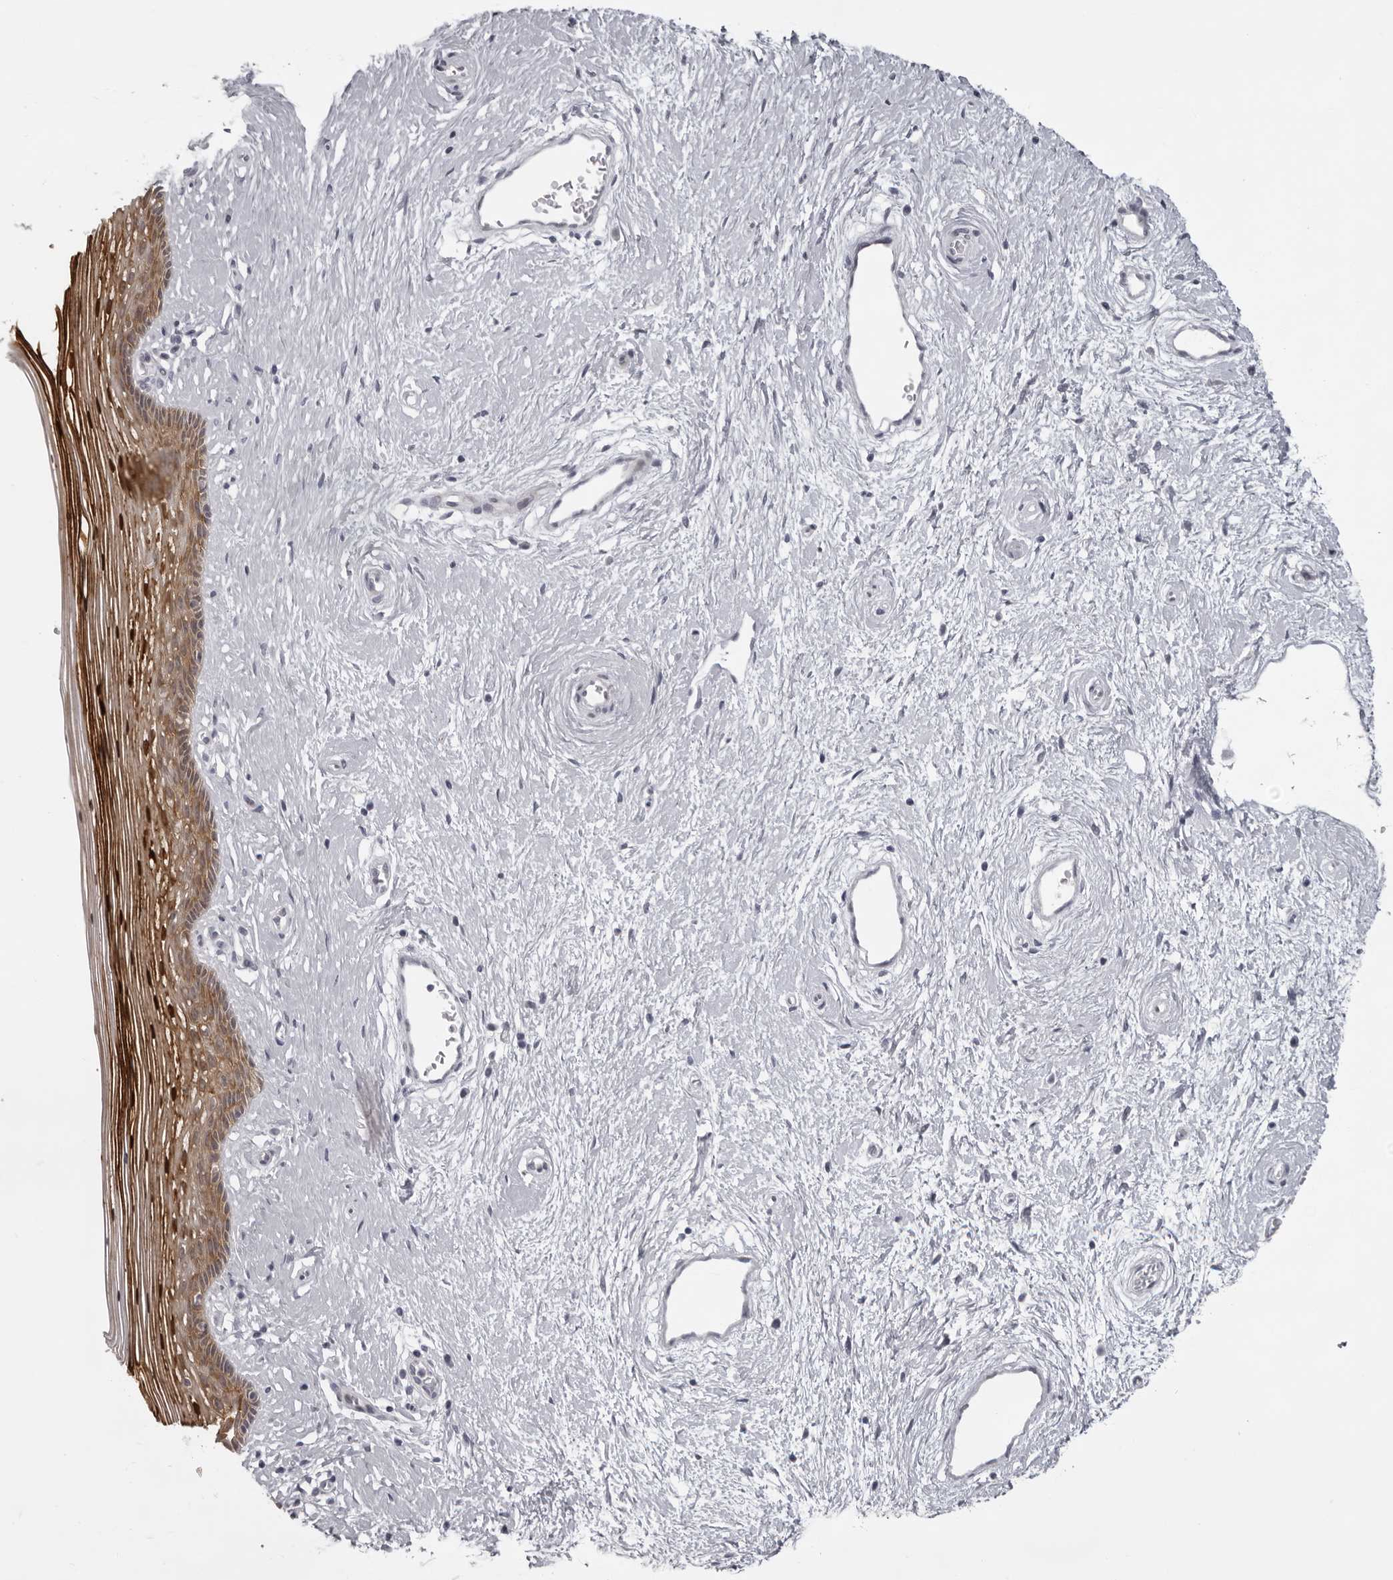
{"staining": {"intensity": "strong", "quantity": ">75%", "location": "cytoplasmic/membranous,nuclear"}, "tissue": "vagina", "cell_type": "Squamous epithelial cells", "image_type": "normal", "snomed": [{"axis": "morphology", "description": "Normal tissue, NOS"}, {"axis": "topography", "description": "Vagina"}], "caption": "A brown stain labels strong cytoplasmic/membranous,nuclear positivity of a protein in squamous epithelial cells of unremarkable vagina.", "gene": "NUDT18", "patient": {"sex": "female", "age": 46}}